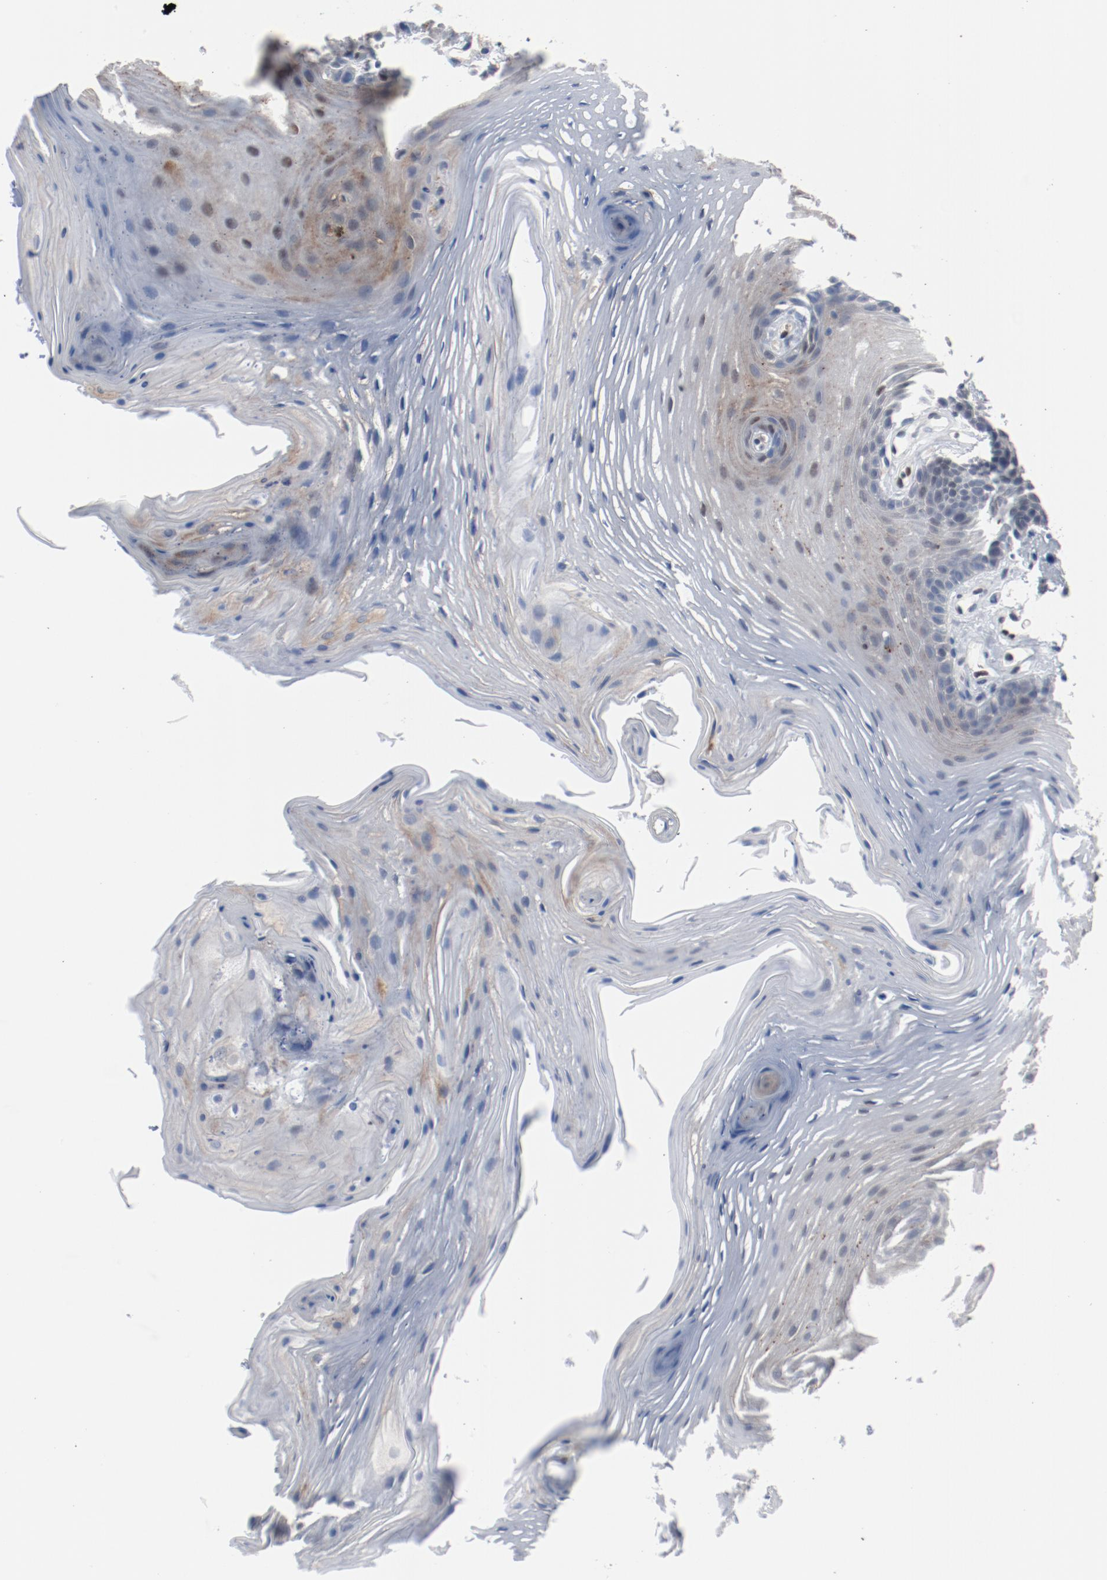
{"staining": {"intensity": "moderate", "quantity": "<25%", "location": "nuclear"}, "tissue": "oral mucosa", "cell_type": "Squamous epithelial cells", "image_type": "normal", "snomed": [{"axis": "morphology", "description": "Normal tissue, NOS"}, {"axis": "topography", "description": "Oral tissue"}], "caption": "Immunohistochemistry (IHC) (DAB (3,3'-diaminobenzidine)) staining of normal human oral mucosa reveals moderate nuclear protein expression in approximately <25% of squamous epithelial cells. (Stains: DAB (3,3'-diaminobenzidine) in brown, nuclei in blue, Microscopy: brightfield microscopy at high magnification).", "gene": "ENSG00000285708", "patient": {"sex": "male", "age": 62}}